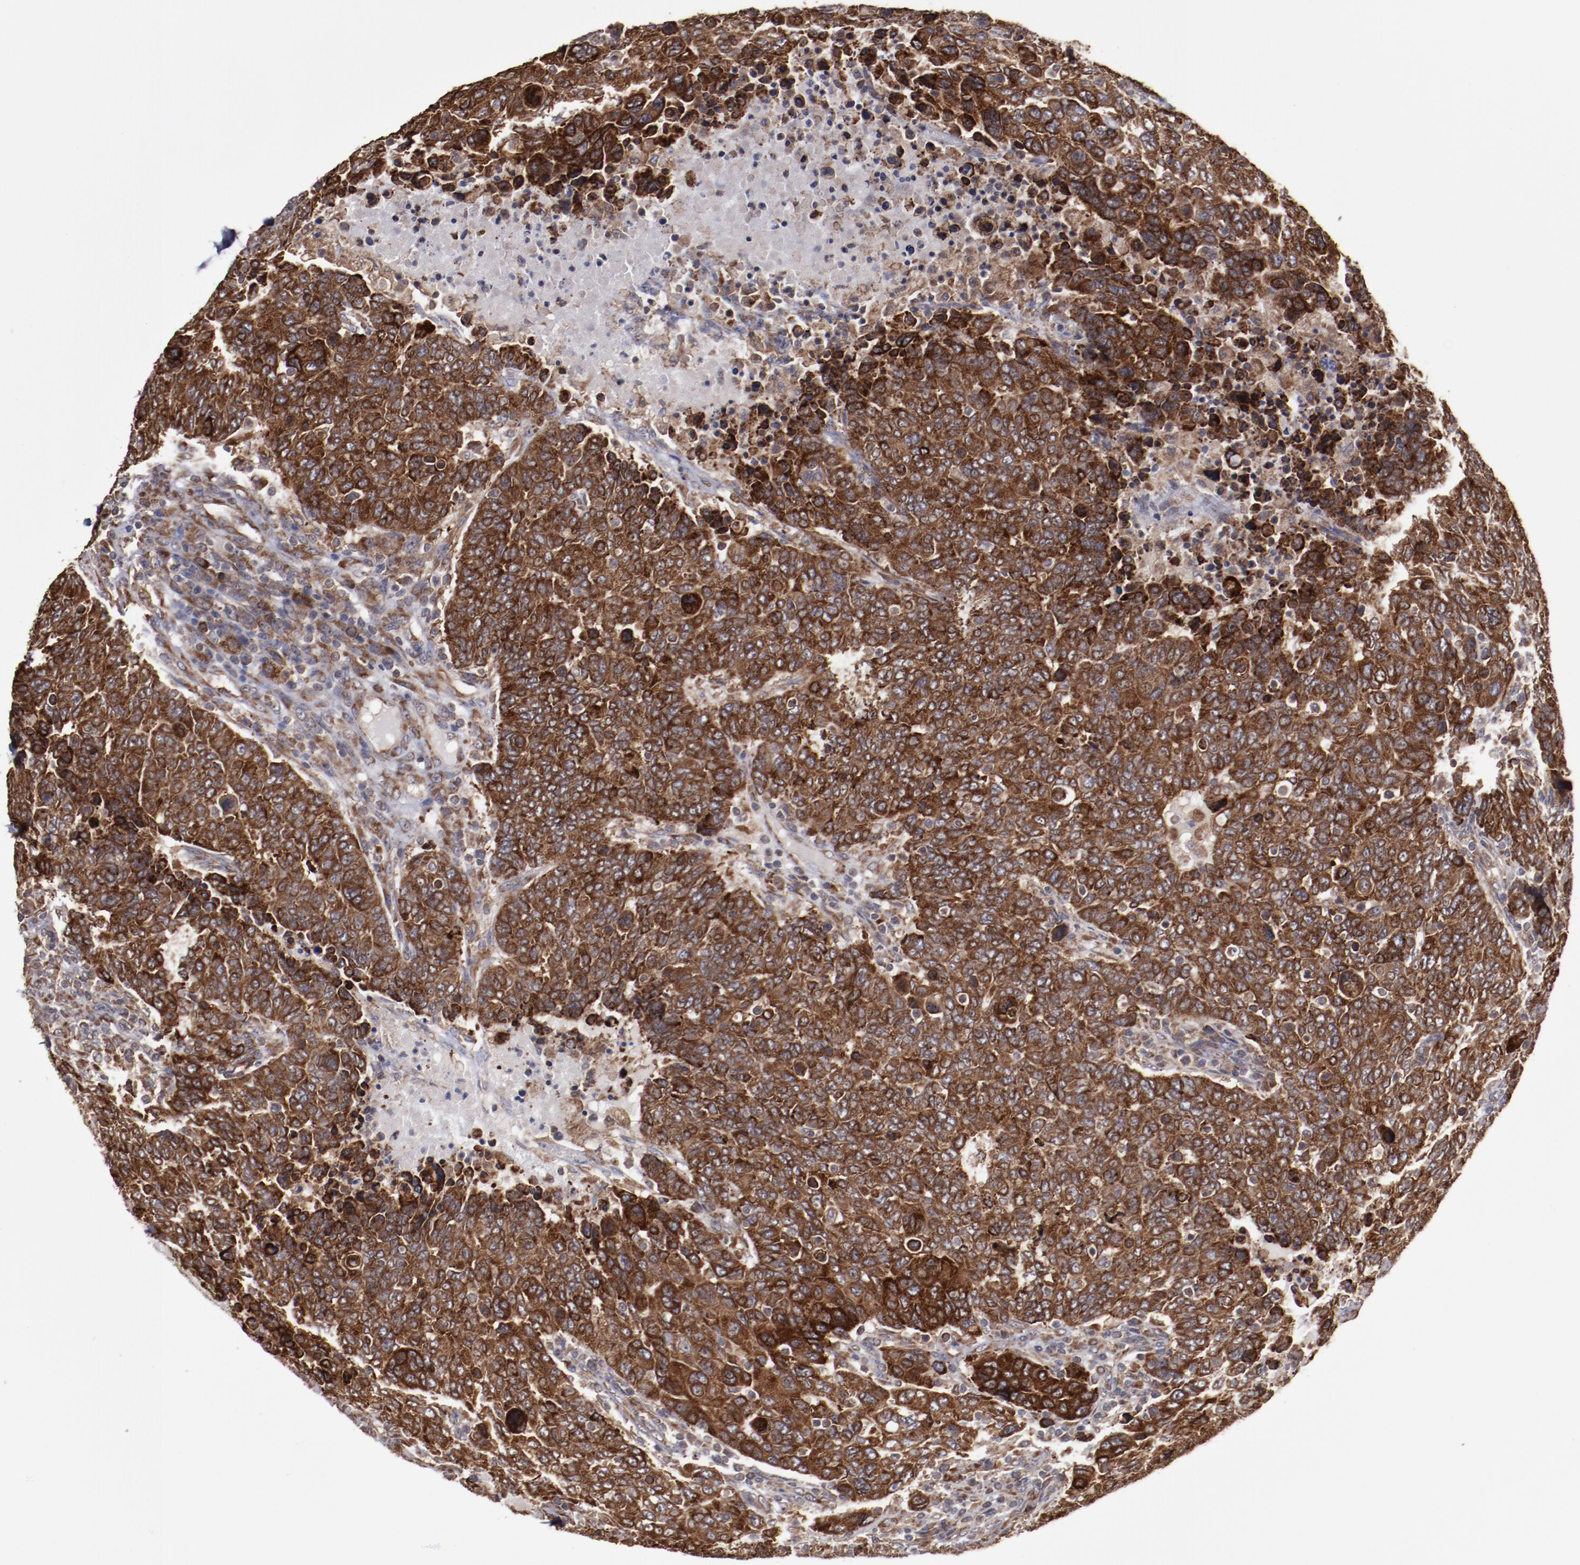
{"staining": {"intensity": "strong", "quantity": ">75%", "location": "cytoplasmic/membranous"}, "tissue": "breast cancer", "cell_type": "Tumor cells", "image_type": "cancer", "snomed": [{"axis": "morphology", "description": "Duct carcinoma"}, {"axis": "topography", "description": "Breast"}], "caption": "An immunohistochemistry photomicrograph of neoplastic tissue is shown. Protein staining in brown labels strong cytoplasmic/membranous positivity in infiltrating ductal carcinoma (breast) within tumor cells.", "gene": "RPS4Y1", "patient": {"sex": "female", "age": 37}}